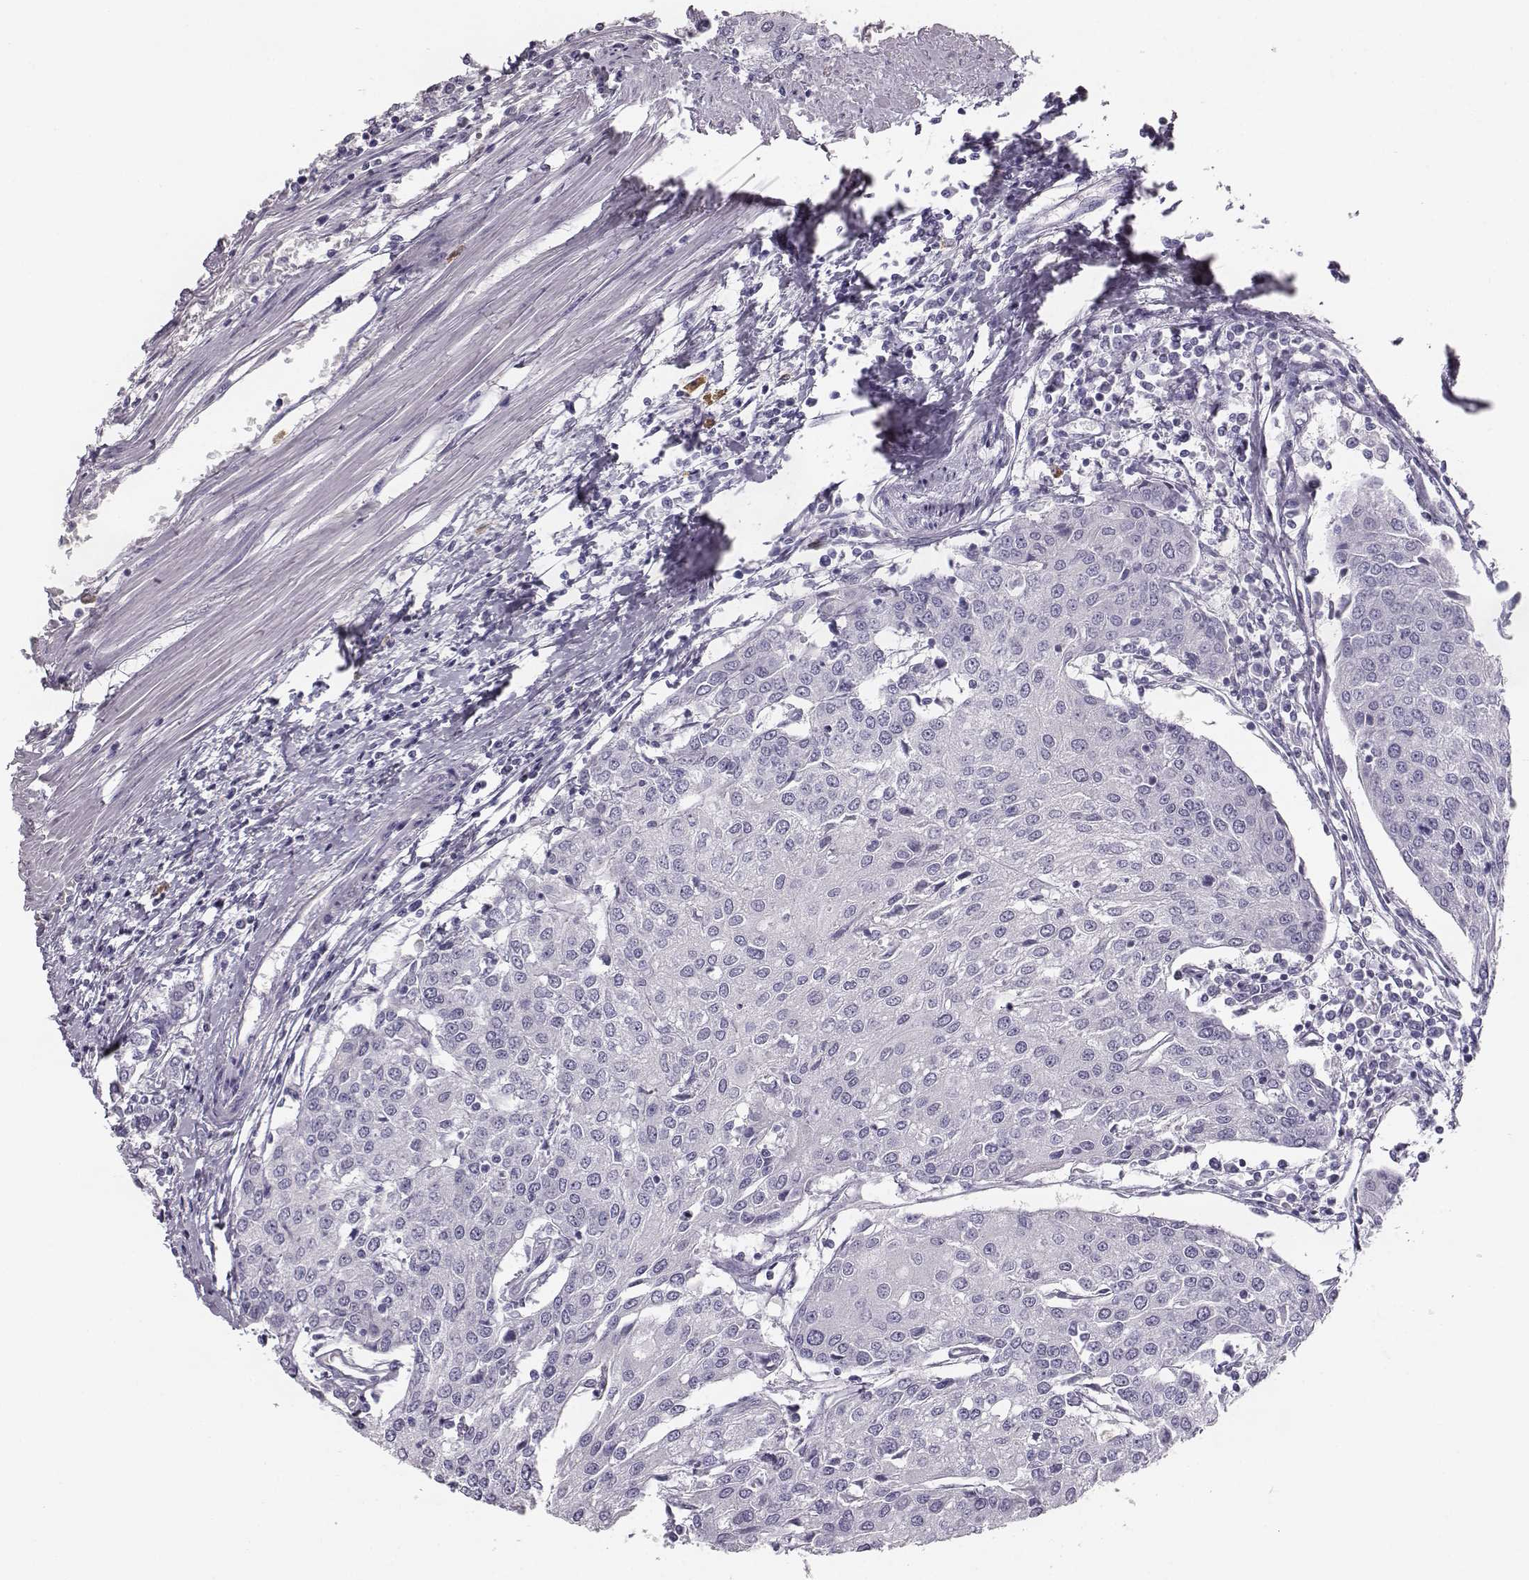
{"staining": {"intensity": "negative", "quantity": "none", "location": "none"}, "tissue": "urothelial cancer", "cell_type": "Tumor cells", "image_type": "cancer", "snomed": [{"axis": "morphology", "description": "Urothelial carcinoma, High grade"}, {"axis": "topography", "description": "Urinary bladder"}], "caption": "An image of human urothelial carcinoma (high-grade) is negative for staining in tumor cells.", "gene": "NPTXR", "patient": {"sex": "female", "age": 85}}